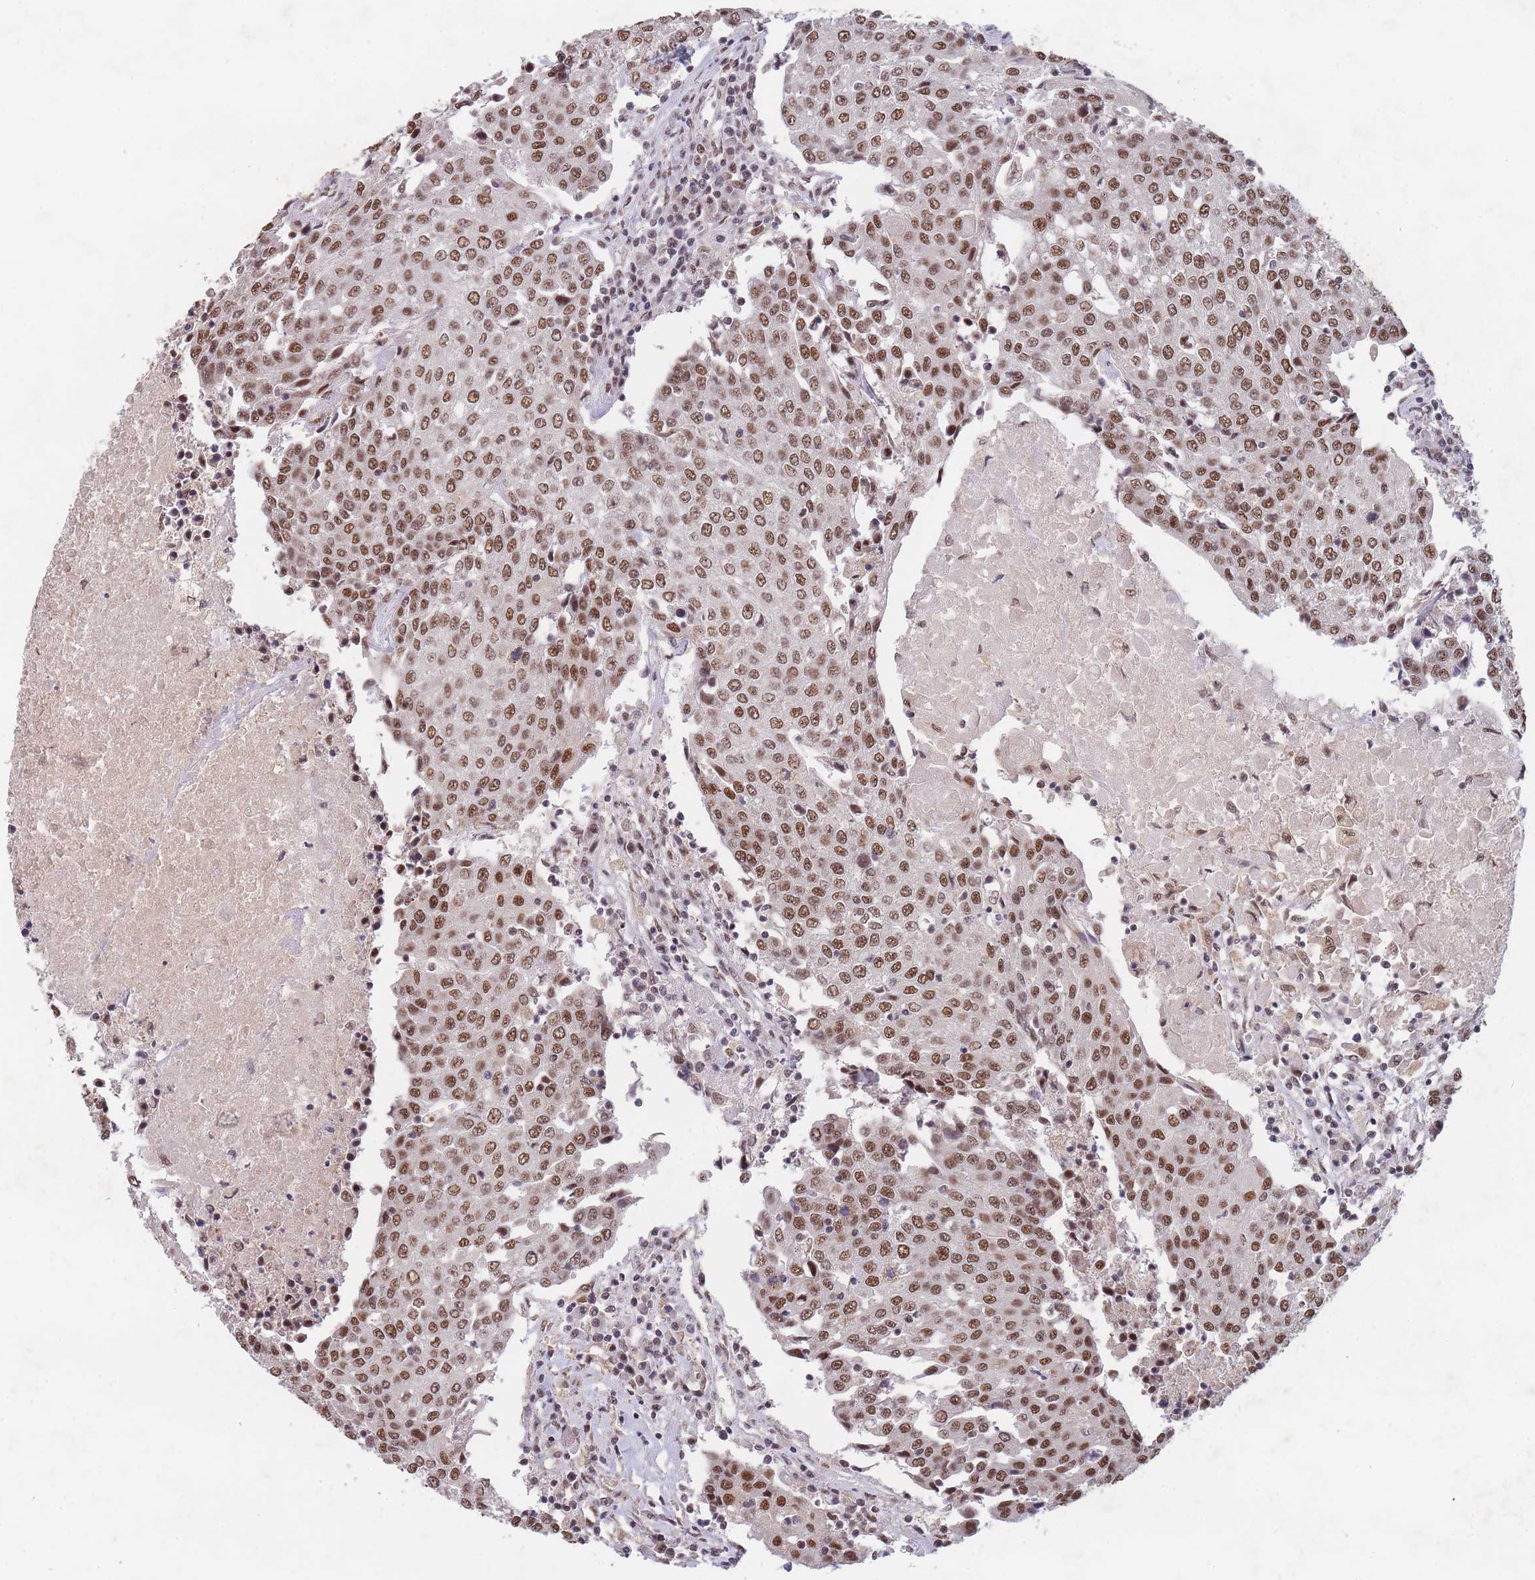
{"staining": {"intensity": "moderate", "quantity": ">75%", "location": "nuclear"}, "tissue": "urothelial cancer", "cell_type": "Tumor cells", "image_type": "cancer", "snomed": [{"axis": "morphology", "description": "Urothelial carcinoma, High grade"}, {"axis": "topography", "description": "Urinary bladder"}], "caption": "Tumor cells demonstrate moderate nuclear expression in about >75% of cells in urothelial cancer.", "gene": "SNRPA1", "patient": {"sex": "female", "age": 85}}